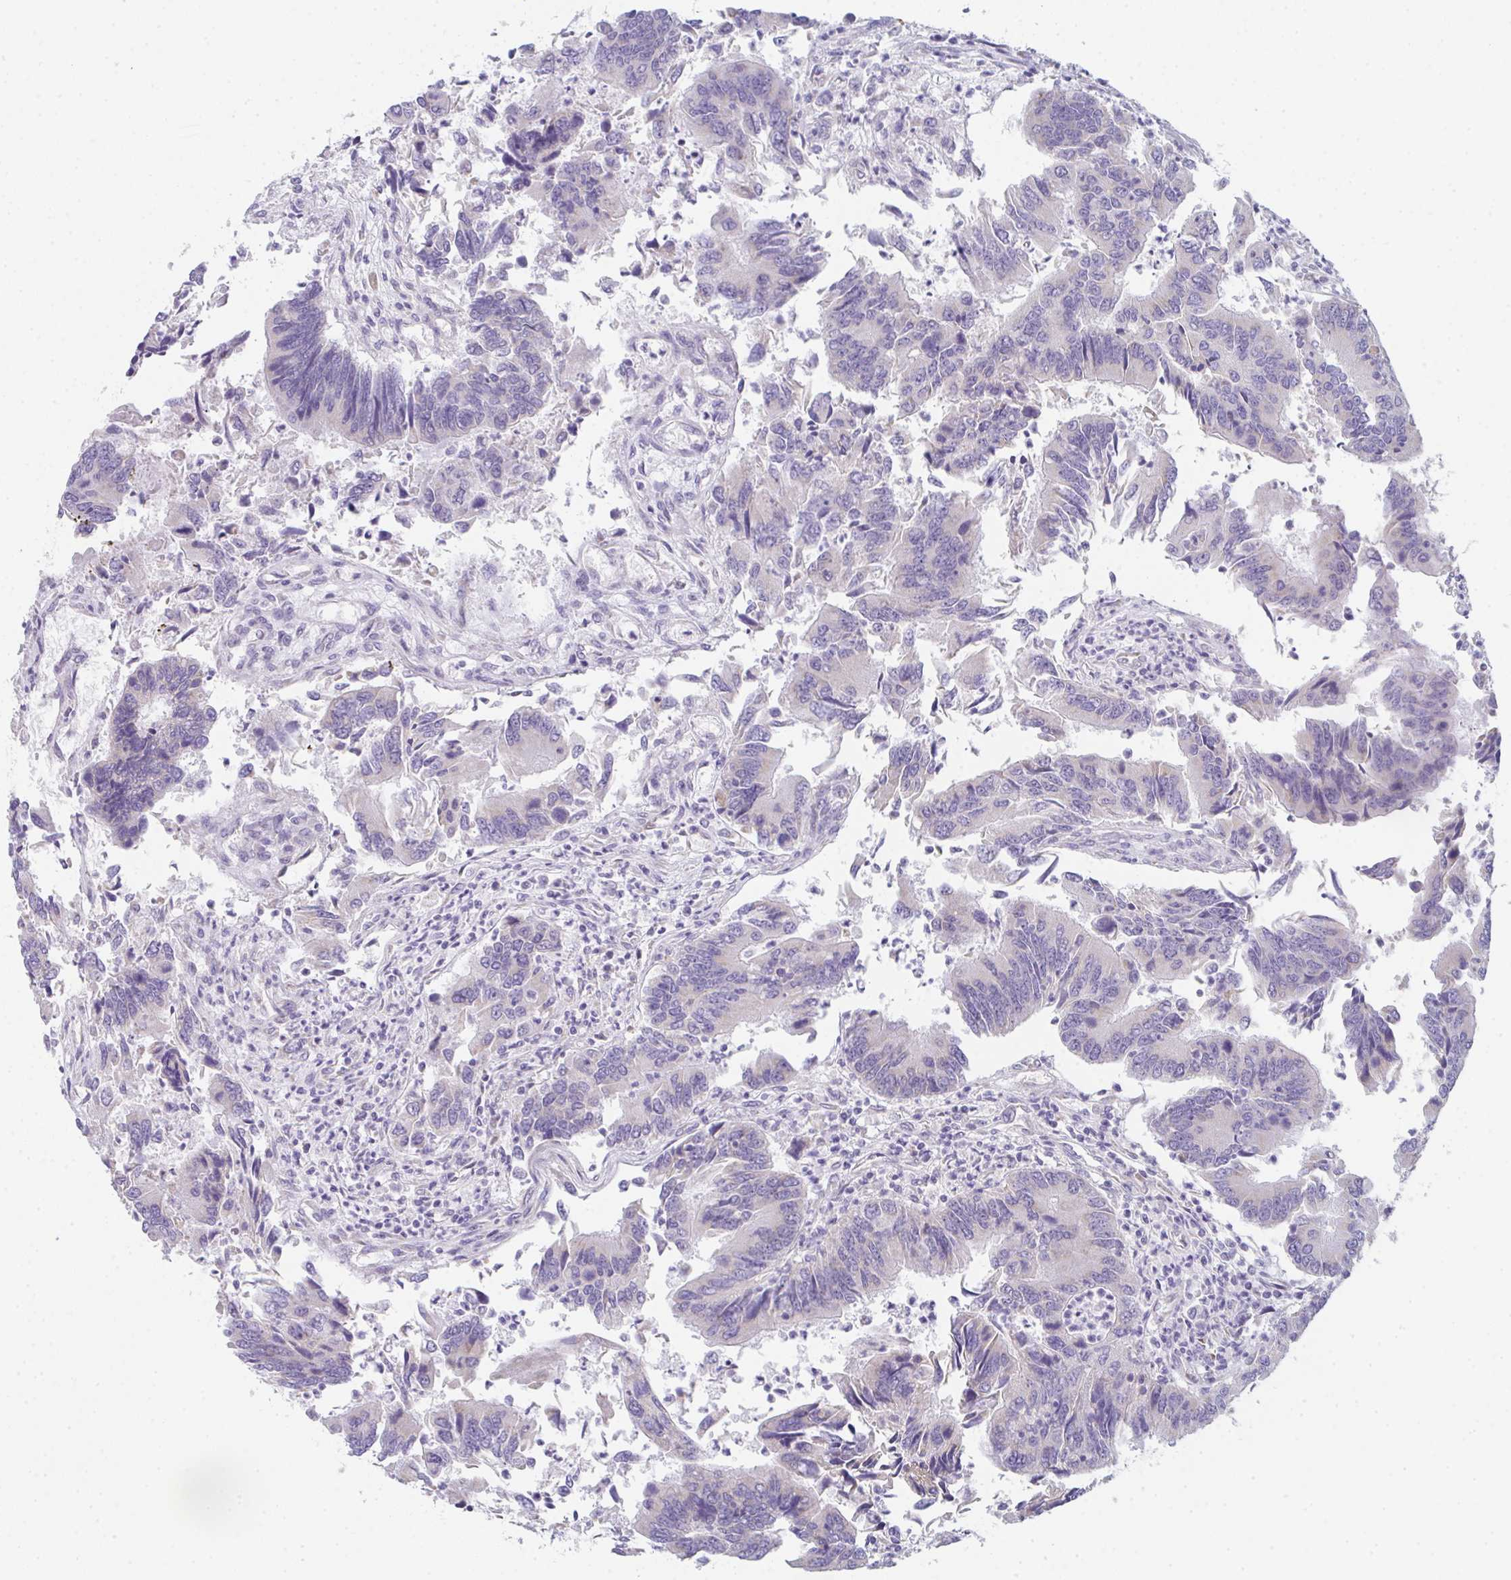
{"staining": {"intensity": "negative", "quantity": "none", "location": "none"}, "tissue": "colorectal cancer", "cell_type": "Tumor cells", "image_type": "cancer", "snomed": [{"axis": "morphology", "description": "Adenocarcinoma, NOS"}, {"axis": "topography", "description": "Colon"}], "caption": "Tumor cells are negative for protein expression in human colorectal adenocarcinoma.", "gene": "CACNA1S", "patient": {"sex": "female", "age": 67}}